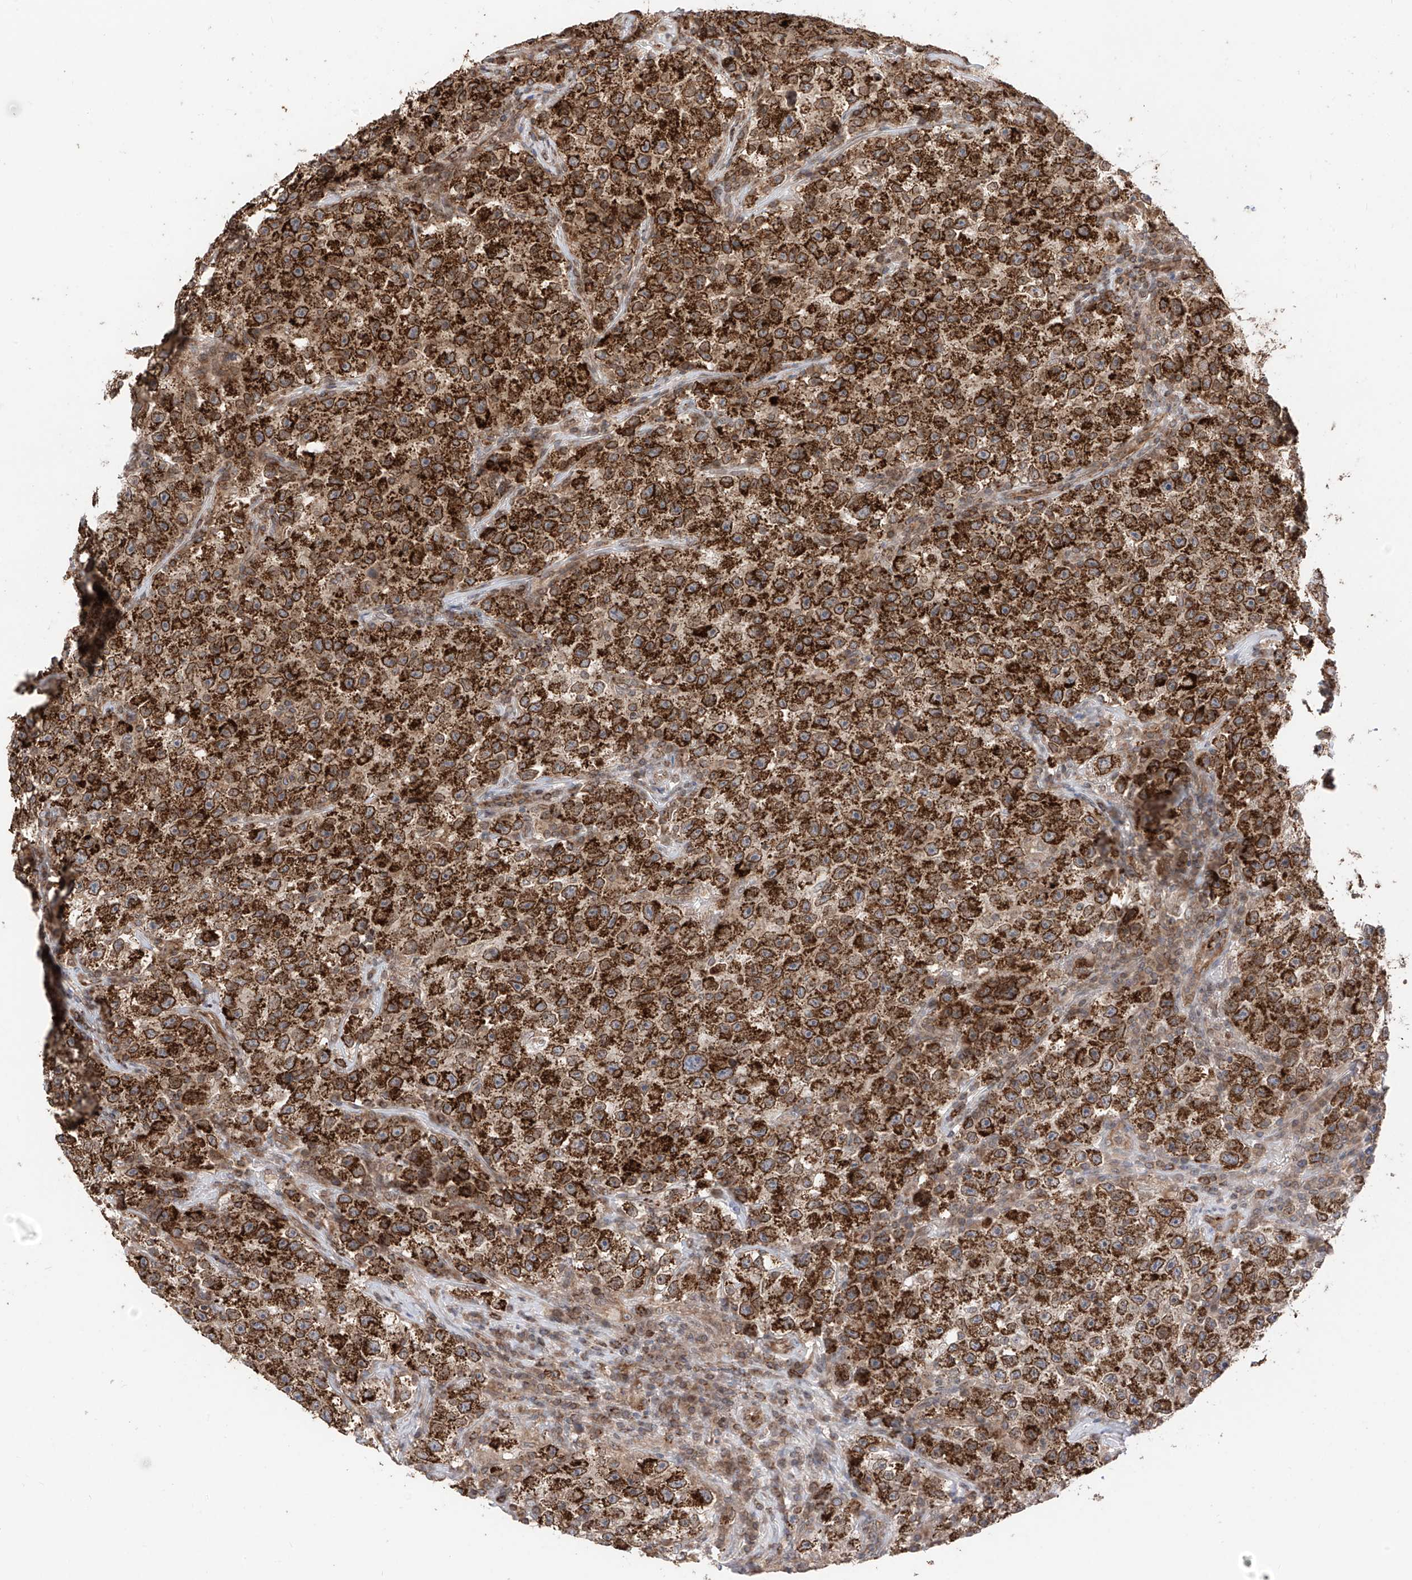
{"staining": {"intensity": "strong", "quantity": ">75%", "location": "cytoplasmic/membranous,nuclear"}, "tissue": "testis cancer", "cell_type": "Tumor cells", "image_type": "cancer", "snomed": [{"axis": "morphology", "description": "Seminoma, NOS"}, {"axis": "topography", "description": "Testis"}], "caption": "Immunohistochemistry of human testis cancer exhibits high levels of strong cytoplasmic/membranous and nuclear positivity in approximately >75% of tumor cells. Nuclei are stained in blue.", "gene": "AHCTF1", "patient": {"sex": "male", "age": 22}}